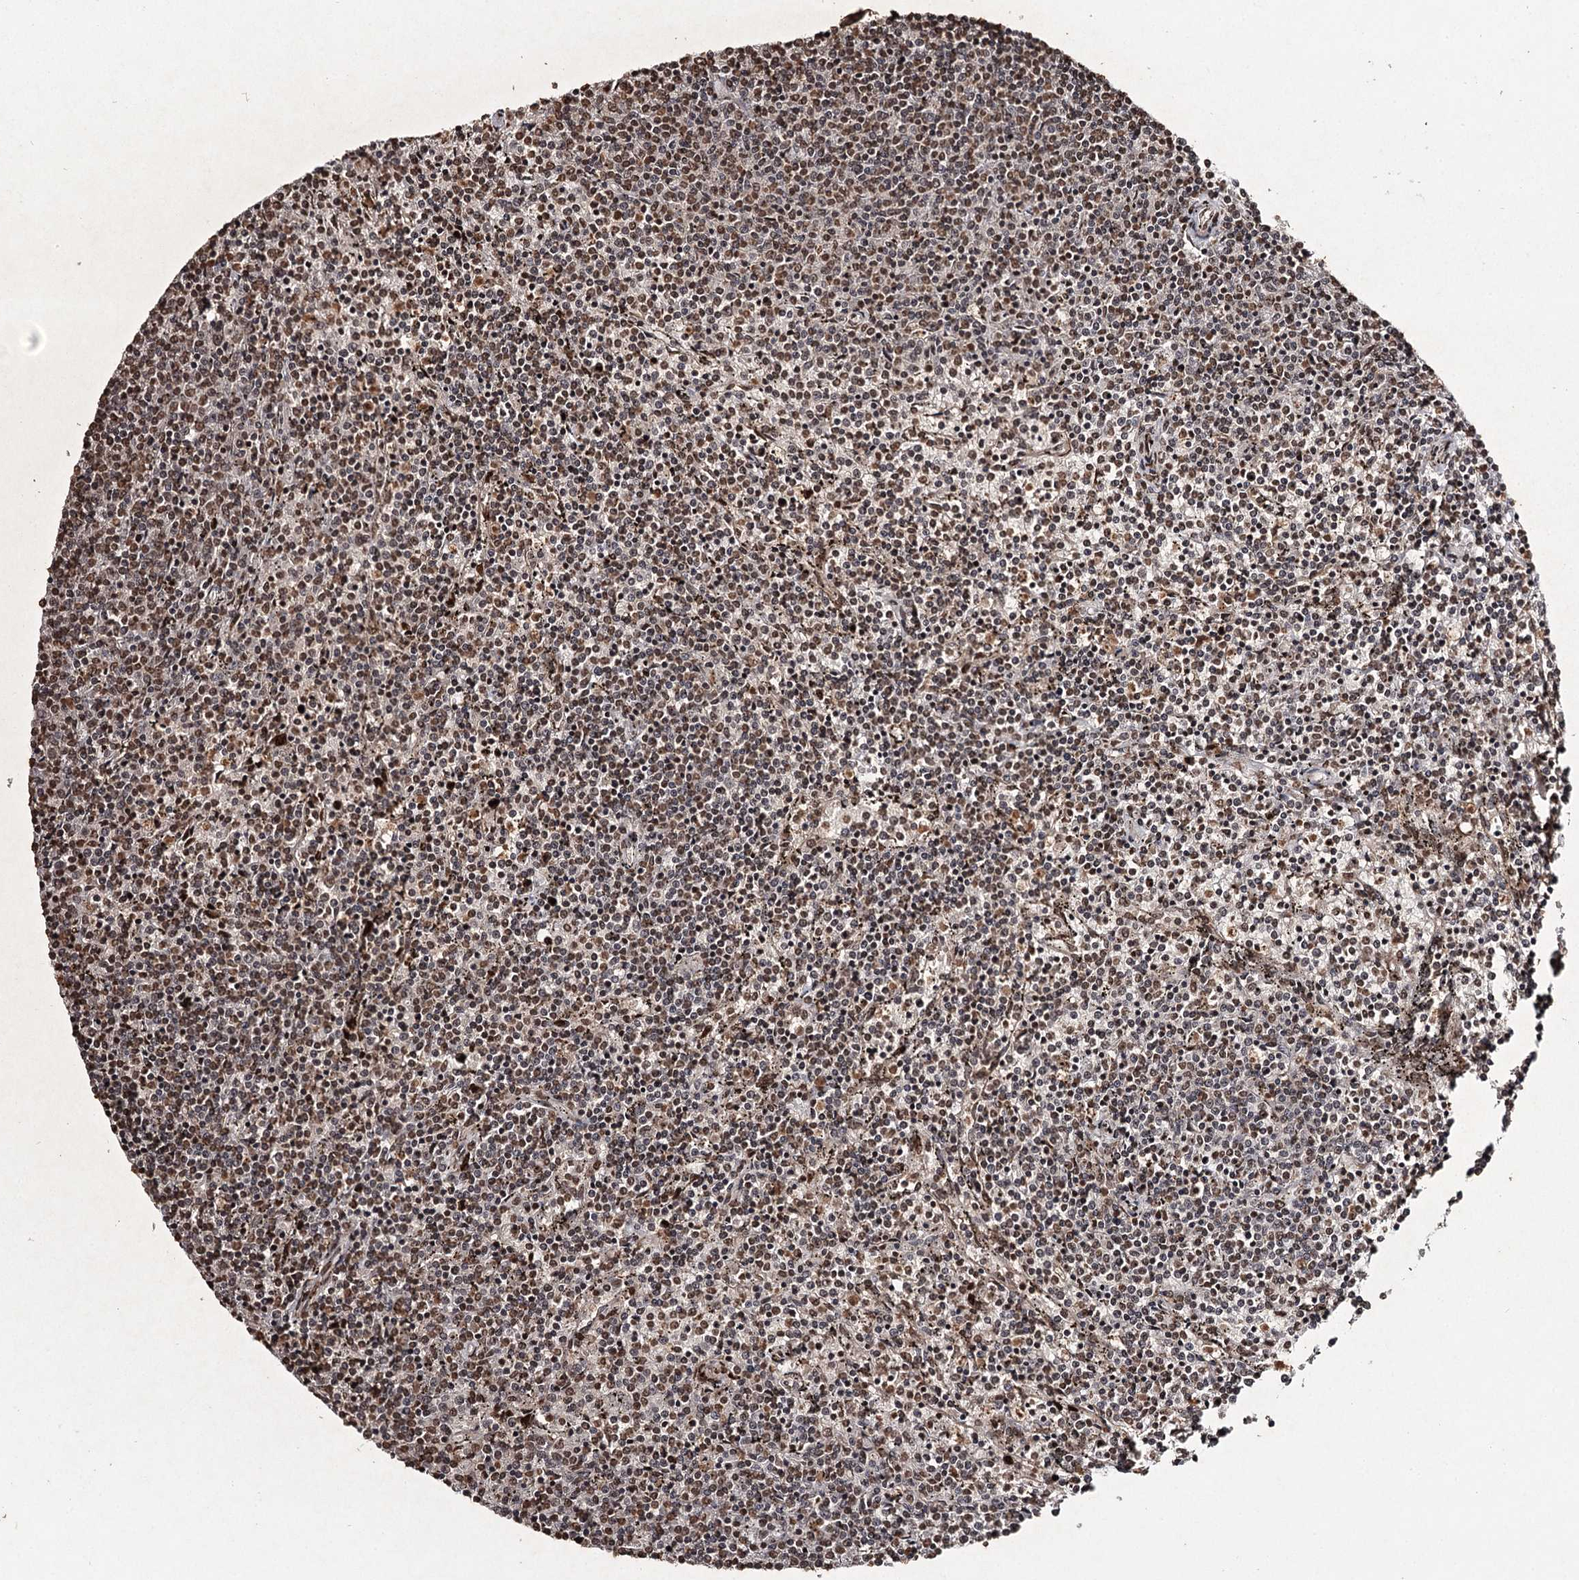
{"staining": {"intensity": "strong", "quantity": "25%-75%", "location": "nuclear"}, "tissue": "lymphoma", "cell_type": "Tumor cells", "image_type": "cancer", "snomed": [{"axis": "morphology", "description": "Malignant lymphoma, non-Hodgkin's type, Low grade"}, {"axis": "topography", "description": "Spleen"}], "caption": "IHC of lymphoma demonstrates high levels of strong nuclear expression in approximately 25%-75% of tumor cells. (DAB = brown stain, brightfield microscopy at high magnification).", "gene": "THYN1", "patient": {"sex": "female", "age": 50}}